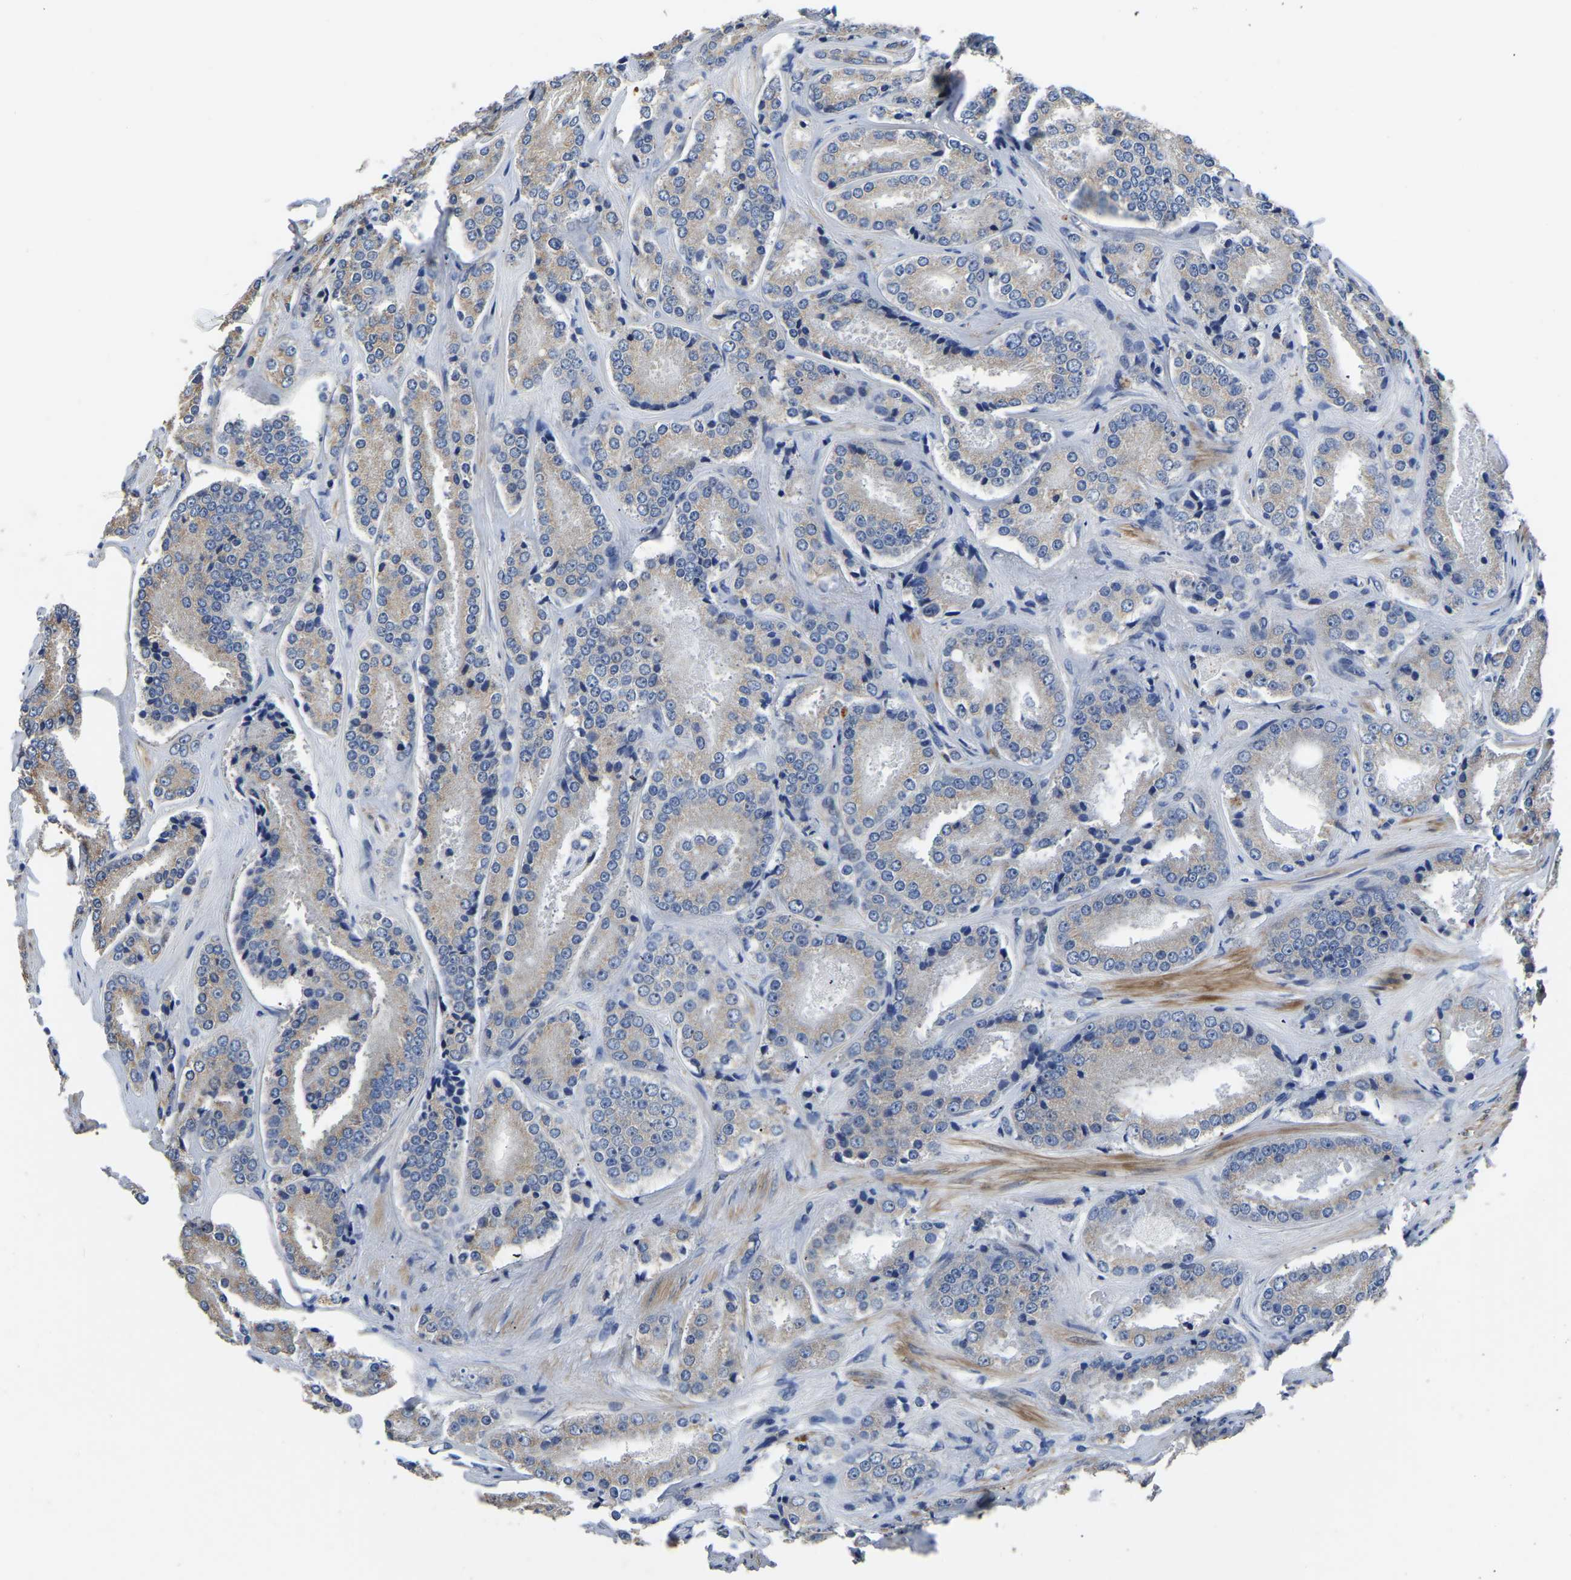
{"staining": {"intensity": "negative", "quantity": "none", "location": "none"}, "tissue": "prostate cancer", "cell_type": "Tumor cells", "image_type": "cancer", "snomed": [{"axis": "morphology", "description": "Adenocarcinoma, High grade"}, {"axis": "topography", "description": "Prostate"}], "caption": "Tumor cells are negative for protein expression in human prostate cancer.", "gene": "PDLIM7", "patient": {"sex": "male", "age": 65}}